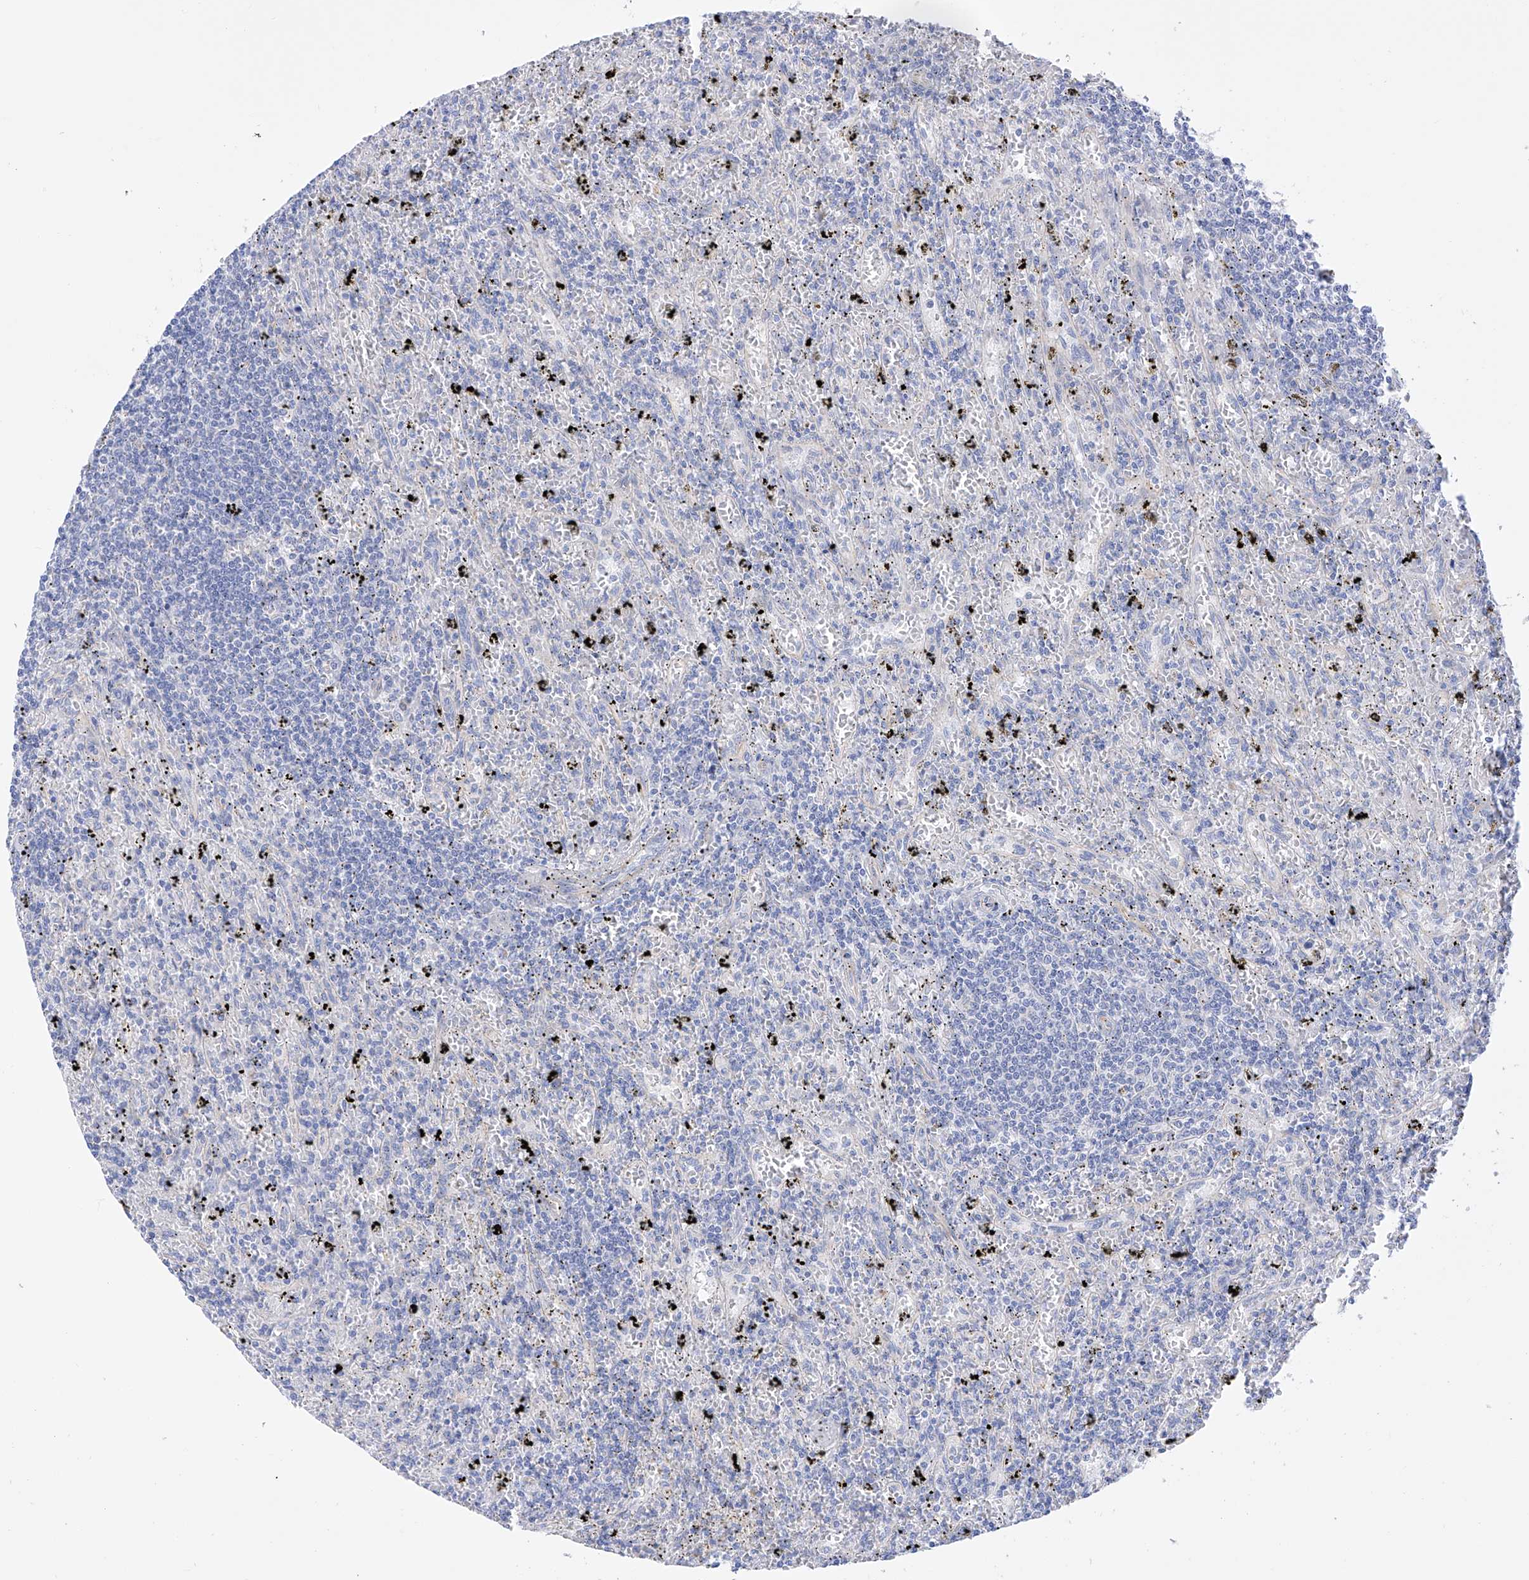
{"staining": {"intensity": "negative", "quantity": "none", "location": "none"}, "tissue": "lymphoma", "cell_type": "Tumor cells", "image_type": "cancer", "snomed": [{"axis": "morphology", "description": "Malignant lymphoma, non-Hodgkin's type, Low grade"}, {"axis": "topography", "description": "Spleen"}], "caption": "Lymphoma was stained to show a protein in brown. There is no significant expression in tumor cells.", "gene": "FLG", "patient": {"sex": "male", "age": 76}}